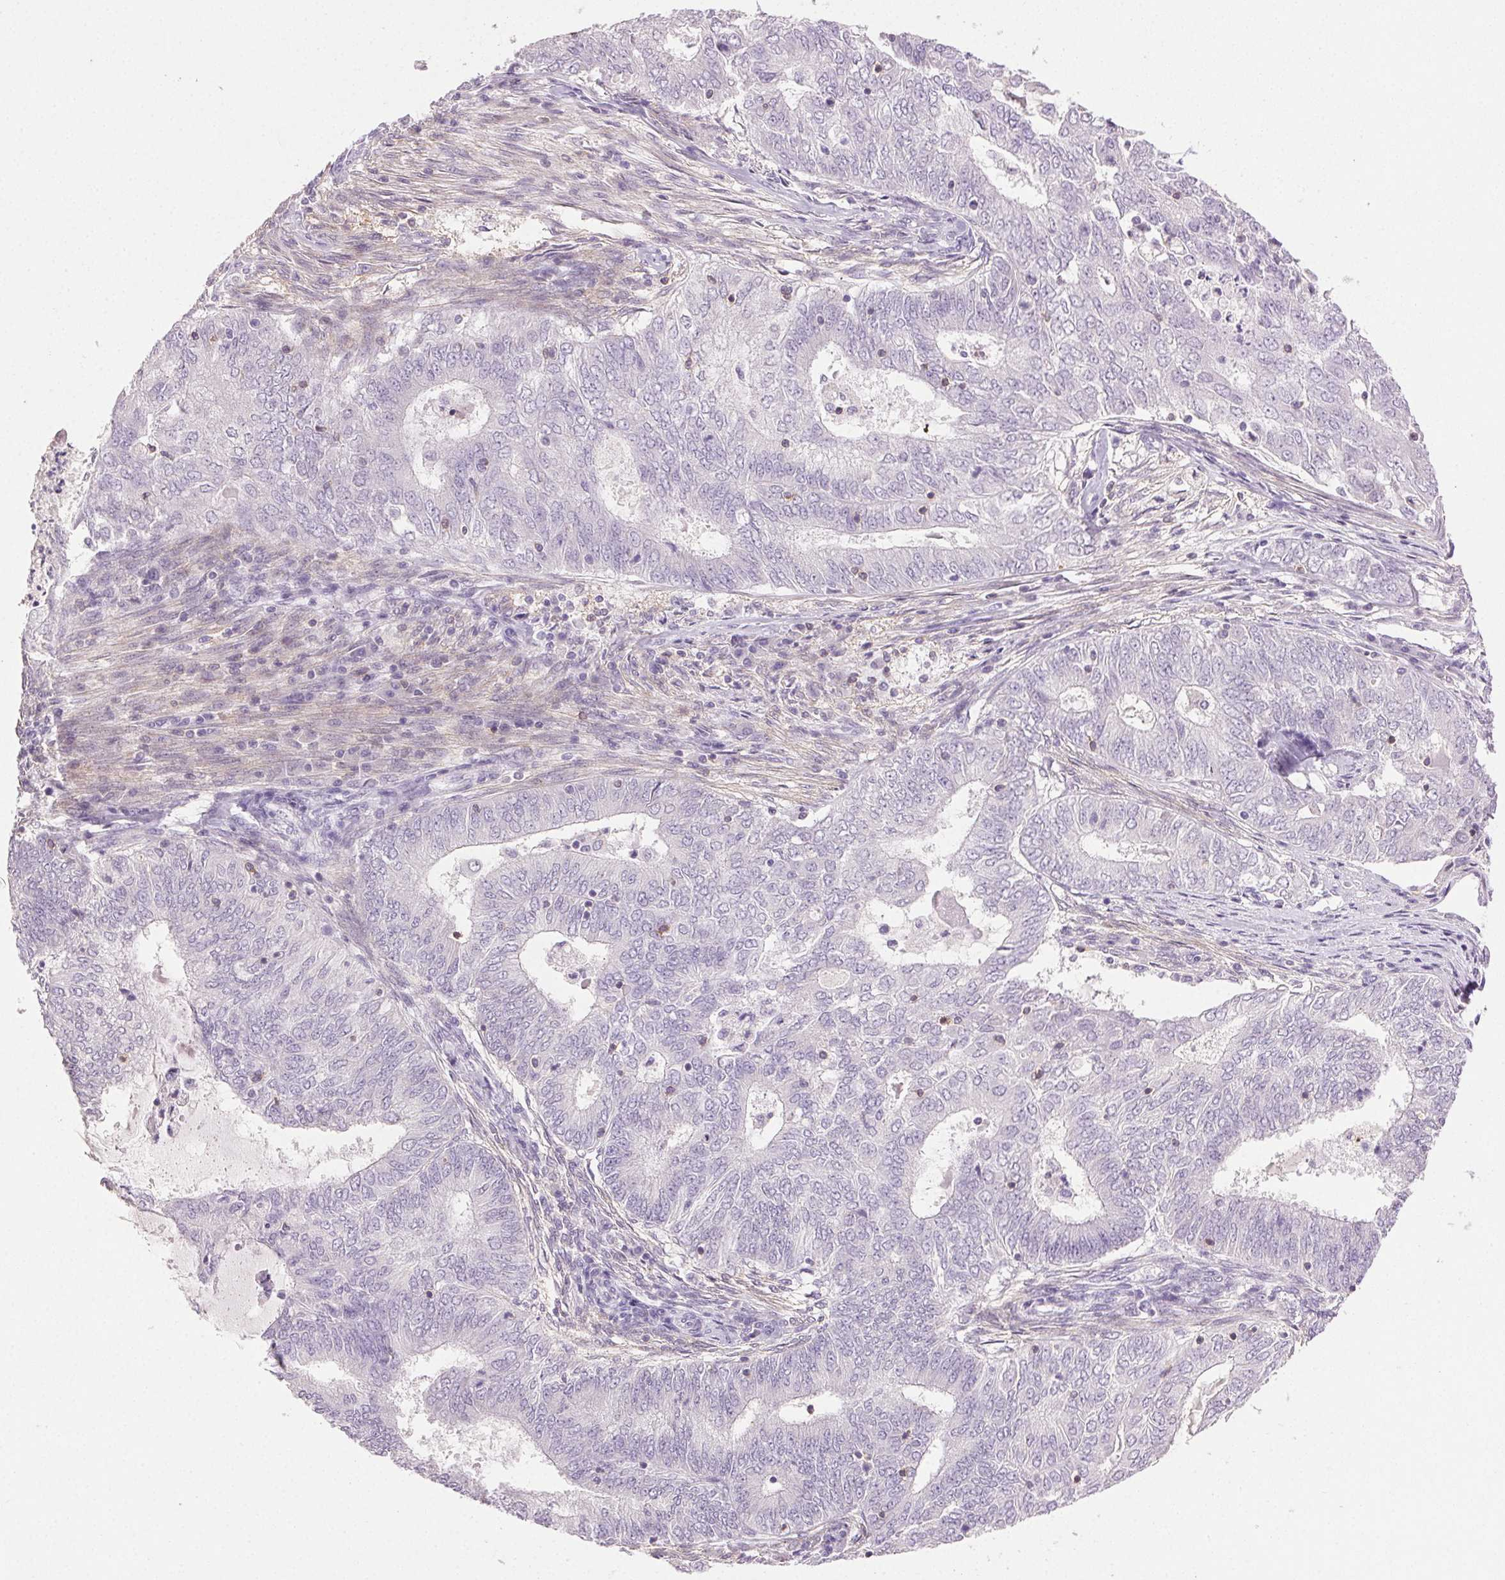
{"staining": {"intensity": "negative", "quantity": "none", "location": "none"}, "tissue": "endometrial cancer", "cell_type": "Tumor cells", "image_type": "cancer", "snomed": [{"axis": "morphology", "description": "Adenocarcinoma, NOS"}, {"axis": "topography", "description": "Endometrium"}], "caption": "Image shows no significant protein positivity in tumor cells of adenocarcinoma (endometrial).", "gene": "AKAP5", "patient": {"sex": "female", "age": 62}}